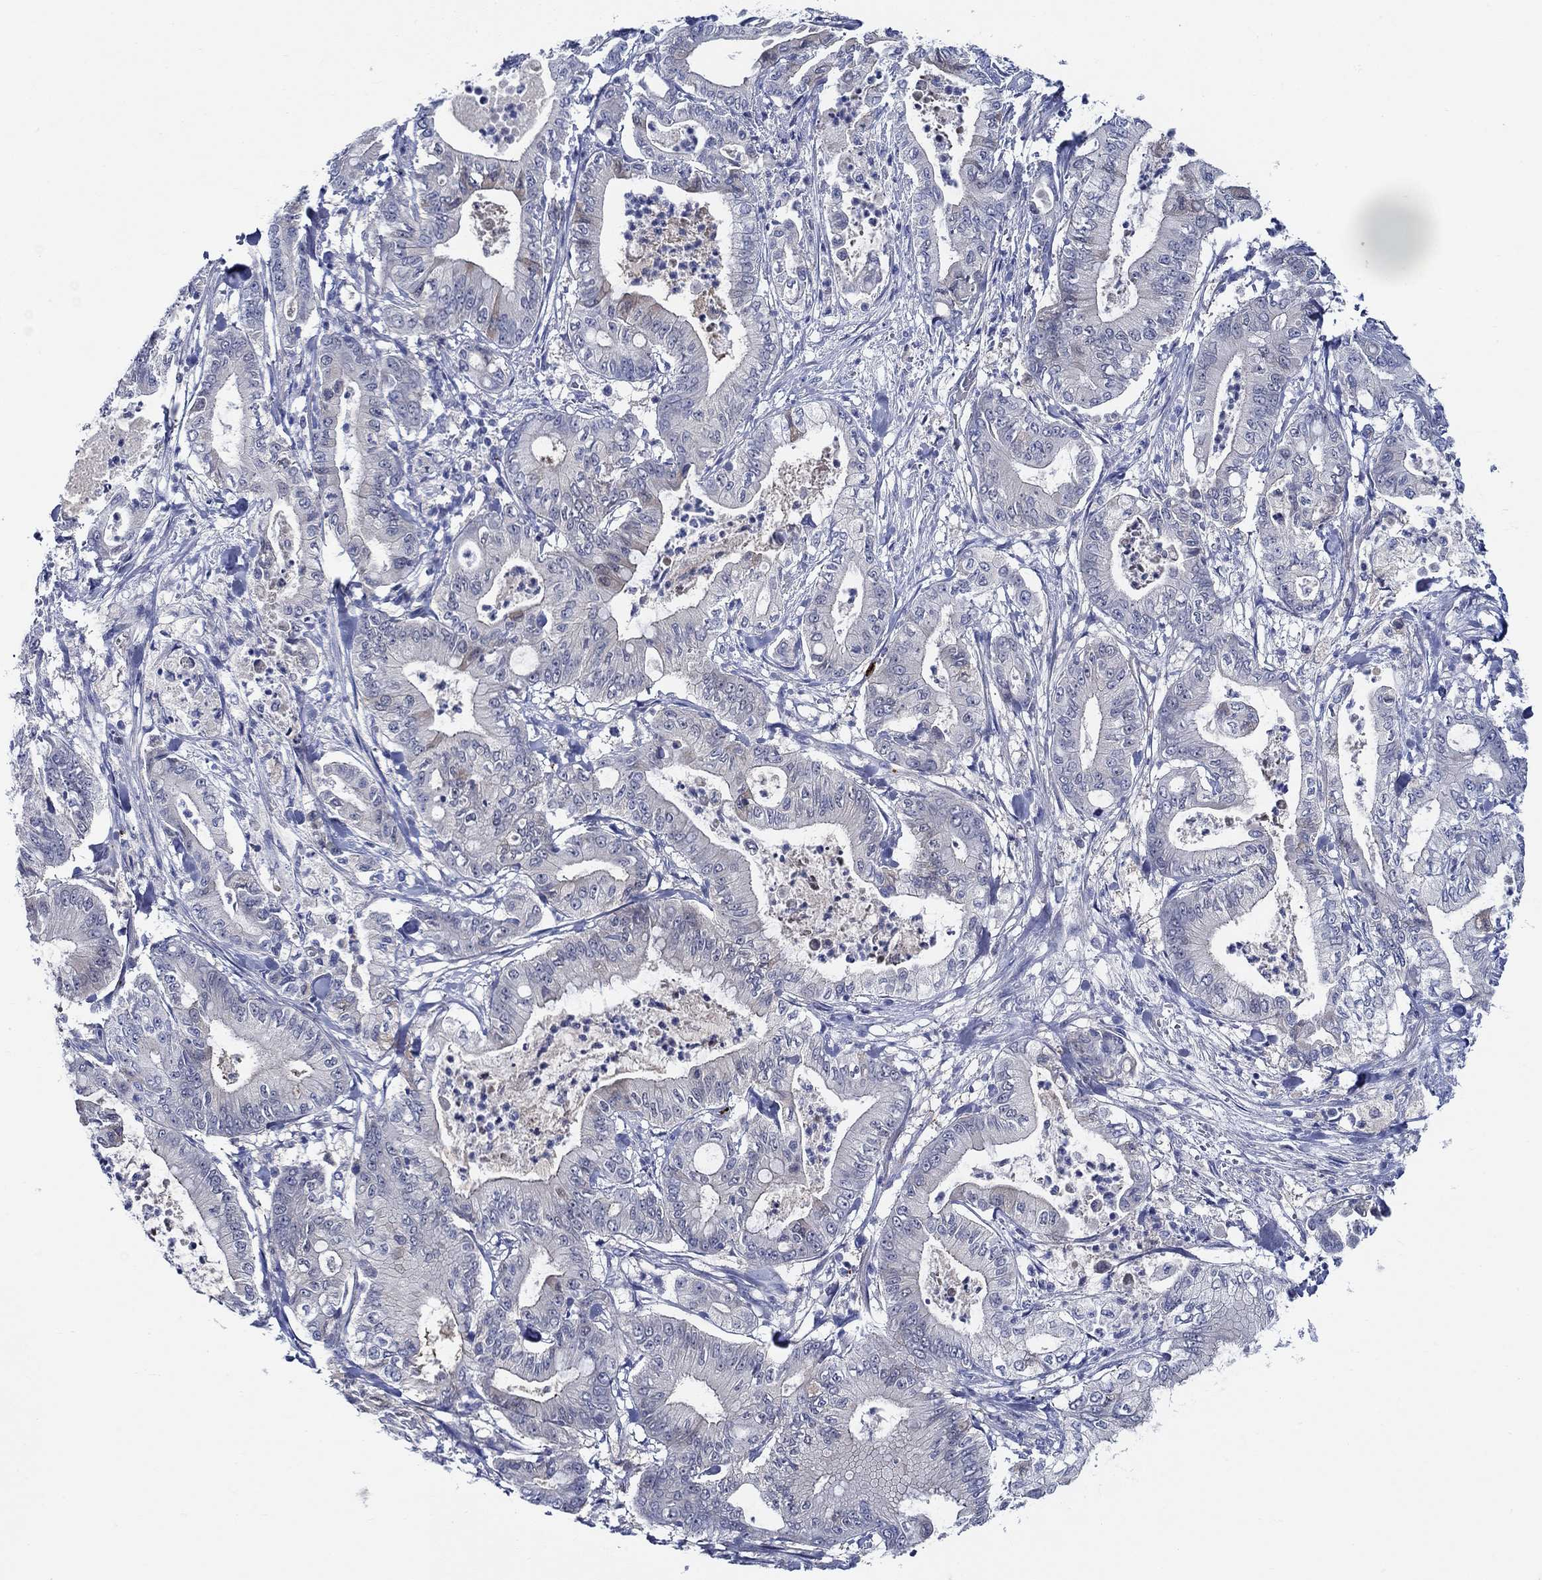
{"staining": {"intensity": "negative", "quantity": "none", "location": "none"}, "tissue": "pancreatic cancer", "cell_type": "Tumor cells", "image_type": "cancer", "snomed": [{"axis": "morphology", "description": "Adenocarcinoma, NOS"}, {"axis": "topography", "description": "Pancreas"}], "caption": "An IHC micrograph of pancreatic adenocarcinoma is shown. There is no staining in tumor cells of pancreatic adenocarcinoma.", "gene": "ALOX12", "patient": {"sex": "male", "age": 71}}